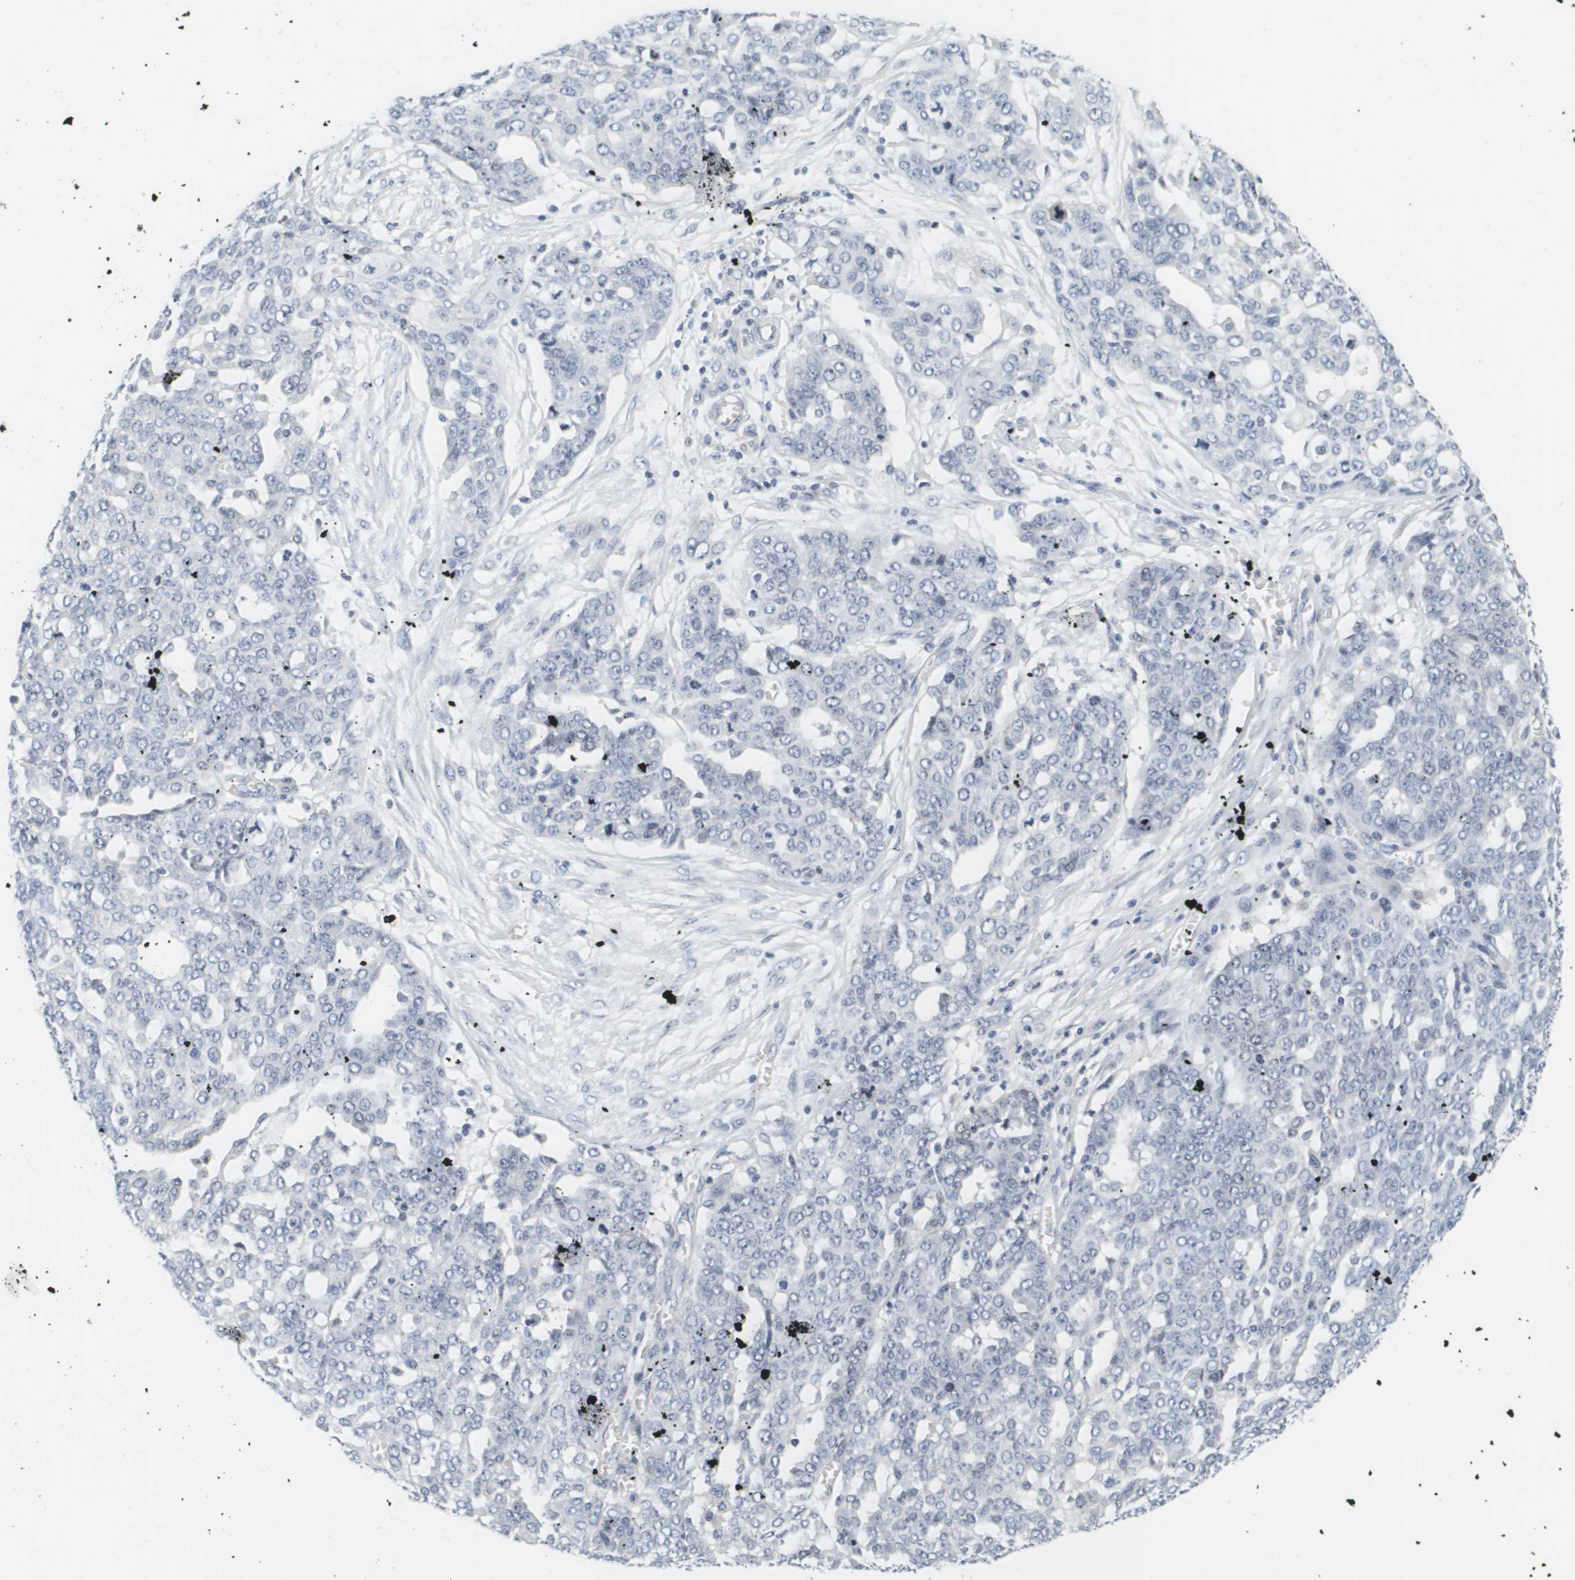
{"staining": {"intensity": "negative", "quantity": "none", "location": "none"}, "tissue": "ovarian cancer", "cell_type": "Tumor cells", "image_type": "cancer", "snomed": [{"axis": "morphology", "description": "Cystadenocarcinoma, serous, NOS"}, {"axis": "topography", "description": "Soft tissue"}, {"axis": "topography", "description": "Ovary"}], "caption": "Image shows no protein staining in tumor cells of ovarian cancer (serous cystadenocarcinoma) tissue. (Stains: DAB (3,3'-diaminobenzidine) immunohistochemistry (IHC) with hematoxylin counter stain, Microscopy: brightfield microscopy at high magnification).", "gene": "KCNJ5", "patient": {"sex": "female", "age": 57}}